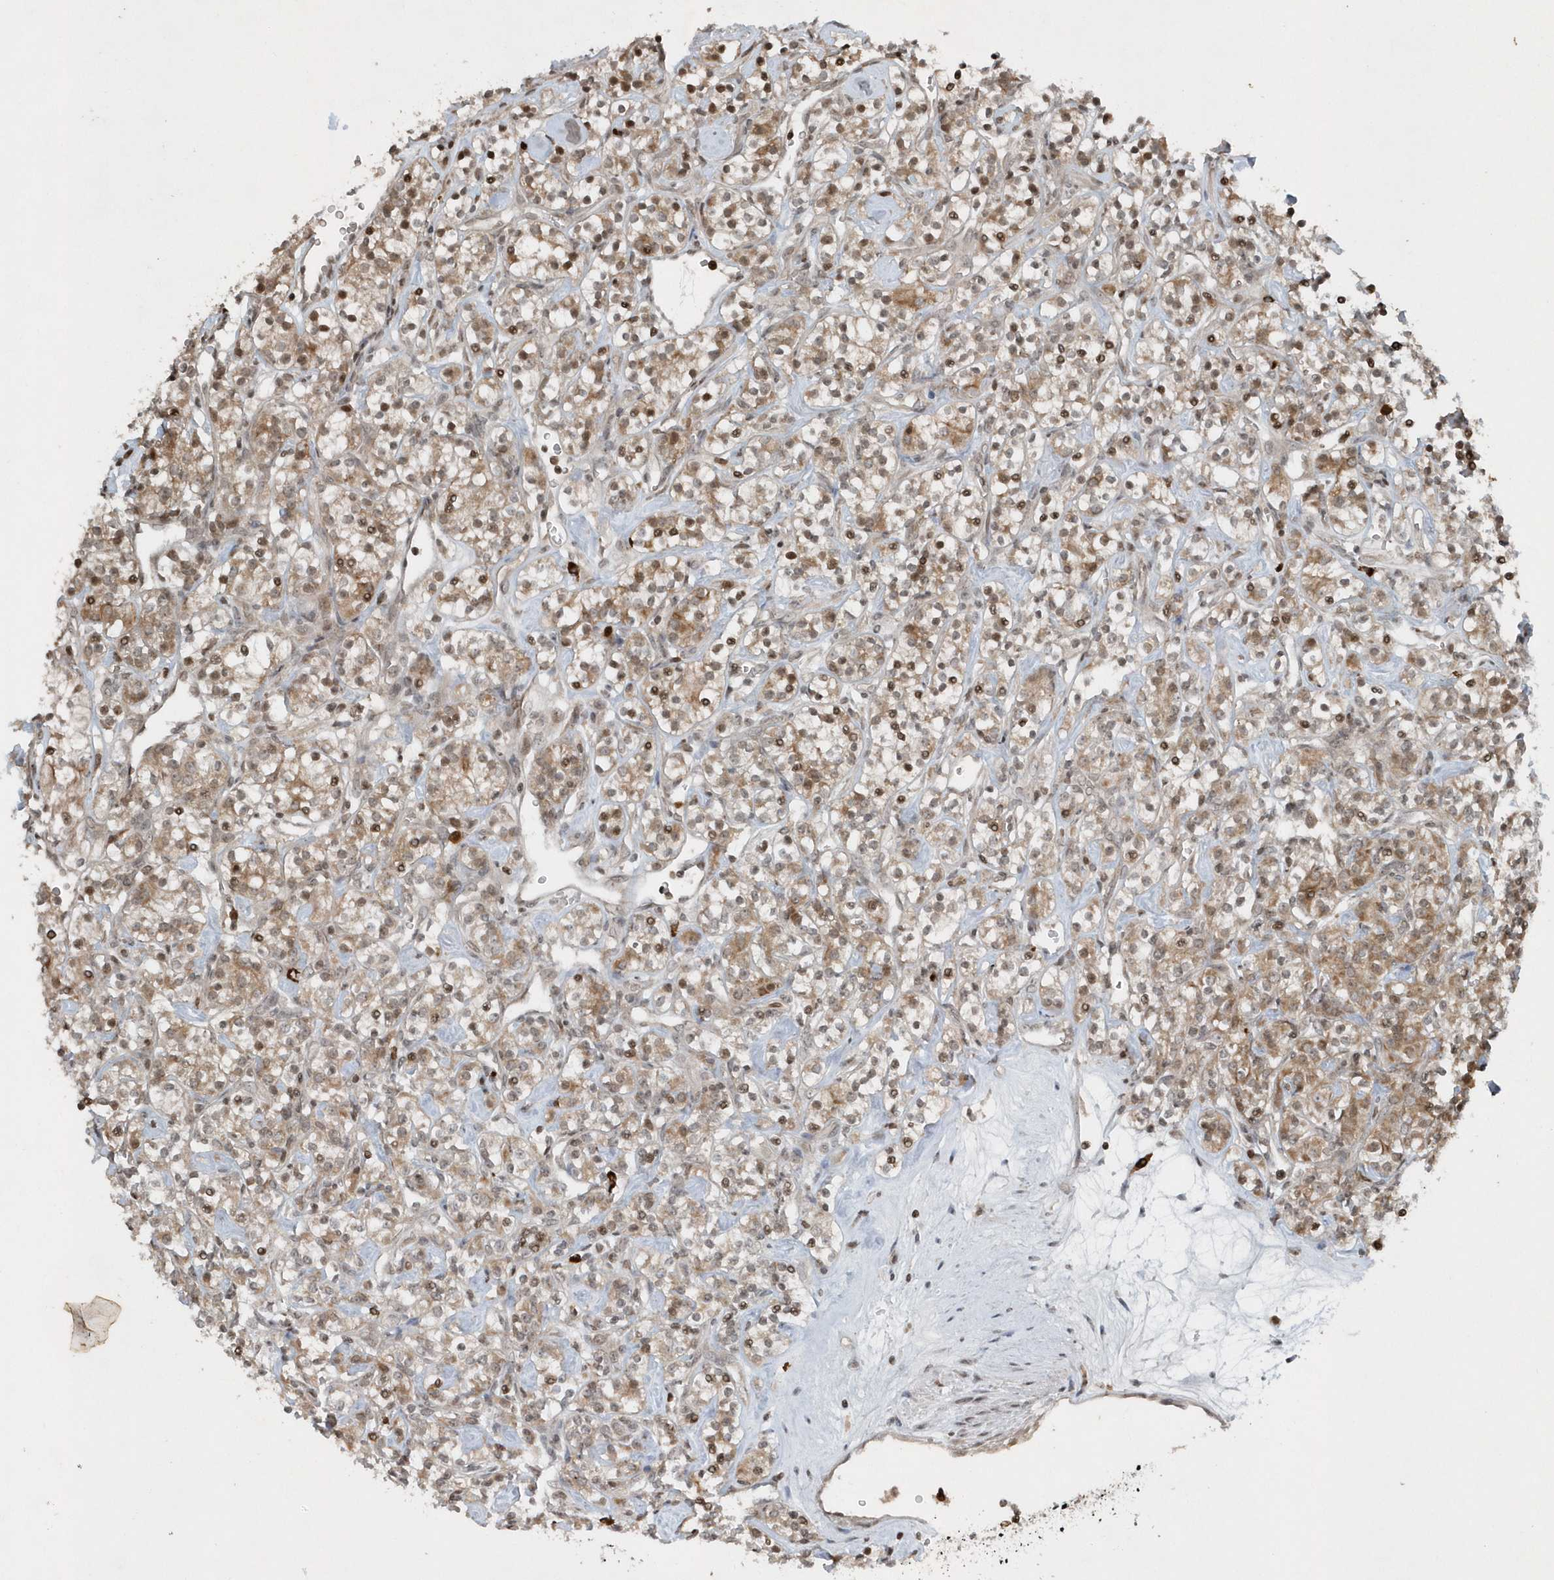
{"staining": {"intensity": "moderate", "quantity": ">75%", "location": "cytoplasmic/membranous,nuclear"}, "tissue": "renal cancer", "cell_type": "Tumor cells", "image_type": "cancer", "snomed": [{"axis": "morphology", "description": "Adenocarcinoma, NOS"}, {"axis": "topography", "description": "Kidney"}], "caption": "Immunohistochemical staining of human renal adenocarcinoma demonstrates medium levels of moderate cytoplasmic/membranous and nuclear positivity in about >75% of tumor cells.", "gene": "EIF2B1", "patient": {"sex": "male", "age": 77}}